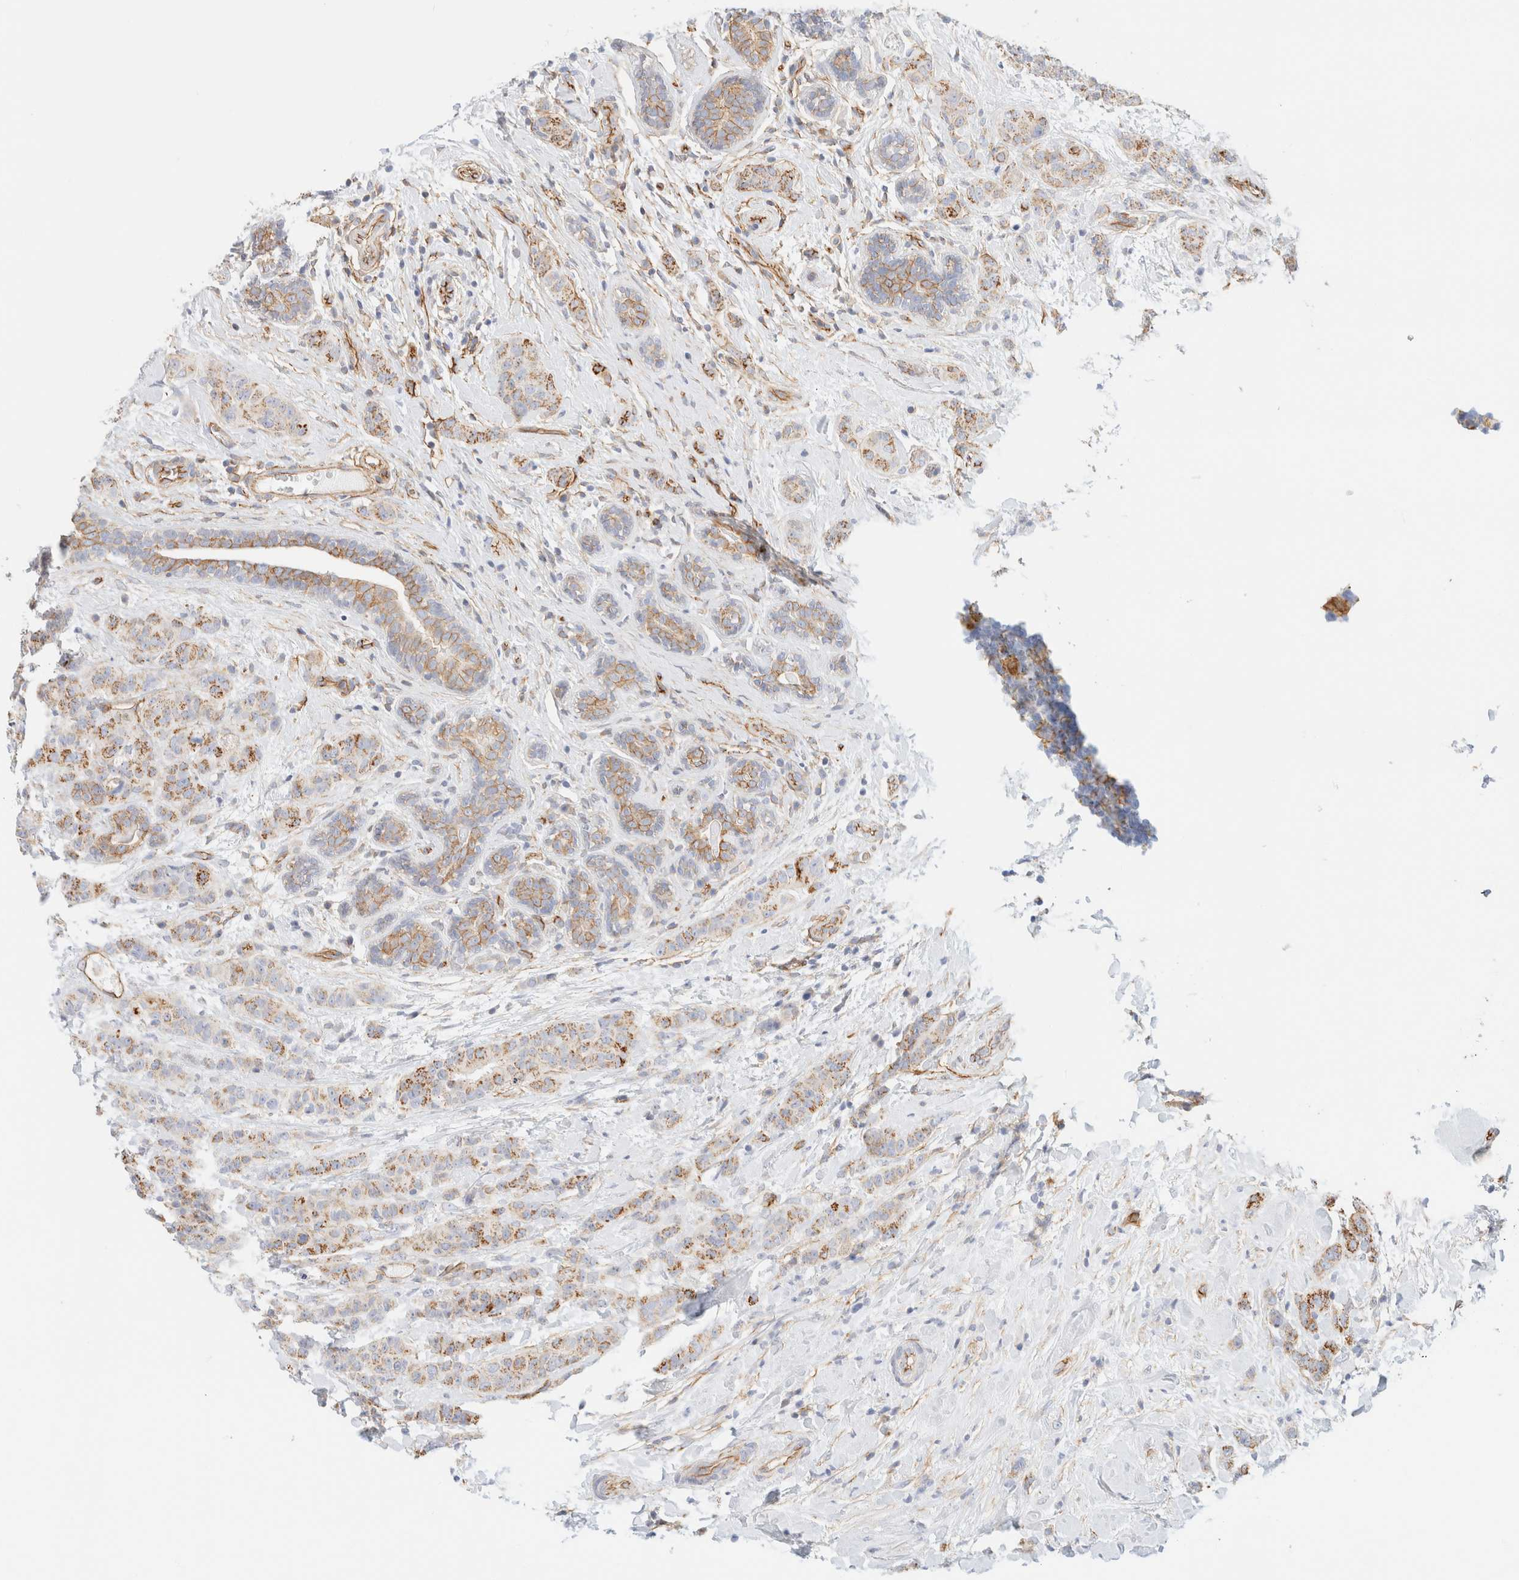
{"staining": {"intensity": "moderate", "quantity": "25%-75%", "location": "cytoplasmic/membranous"}, "tissue": "breast cancer", "cell_type": "Tumor cells", "image_type": "cancer", "snomed": [{"axis": "morphology", "description": "Normal tissue, NOS"}, {"axis": "morphology", "description": "Duct carcinoma"}, {"axis": "topography", "description": "Breast"}], "caption": "The immunohistochemical stain highlights moderate cytoplasmic/membranous positivity in tumor cells of breast invasive ductal carcinoma tissue.", "gene": "CYB5R4", "patient": {"sex": "female", "age": 40}}